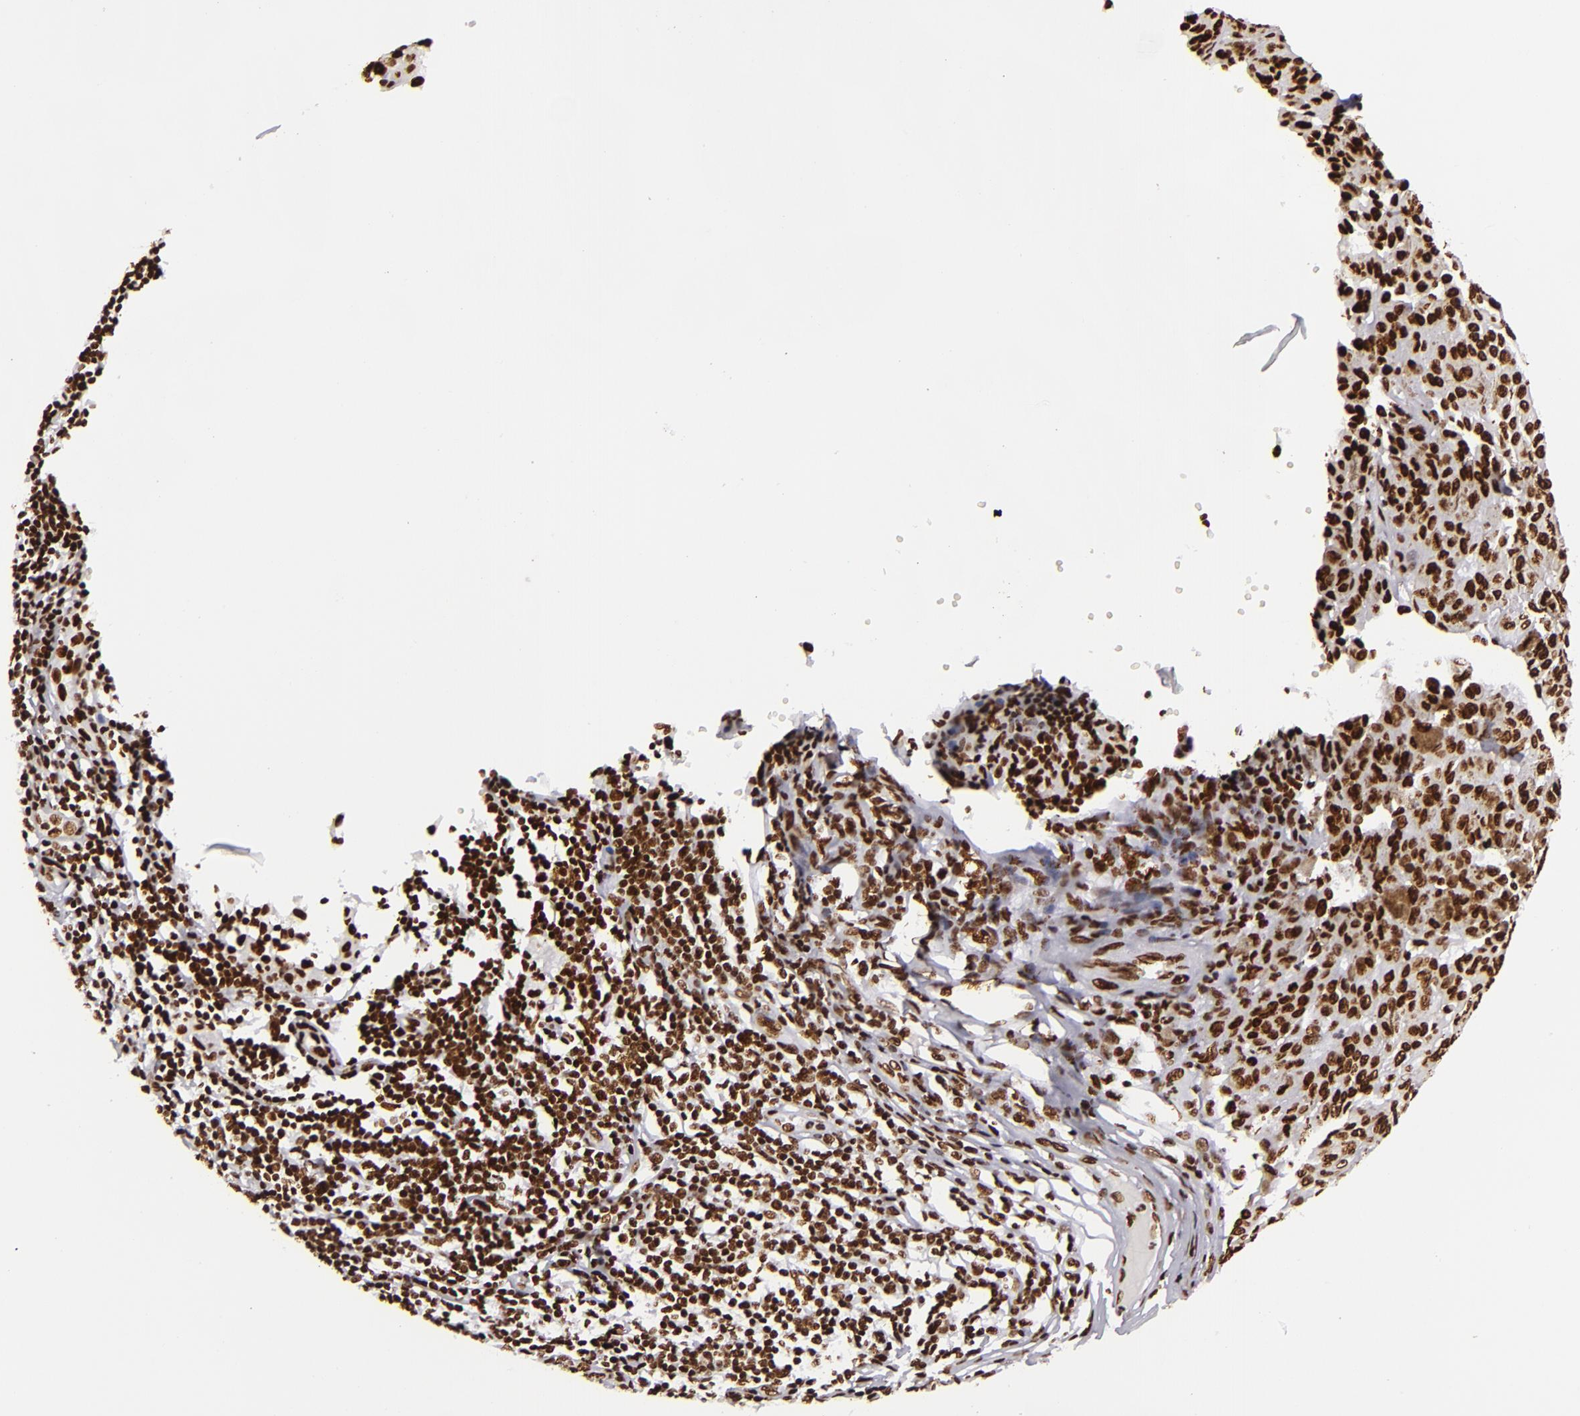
{"staining": {"intensity": "strong", "quantity": ">75%", "location": "nuclear"}, "tissue": "melanoma", "cell_type": "Tumor cells", "image_type": "cancer", "snomed": [{"axis": "morphology", "description": "Malignant melanoma, NOS"}, {"axis": "topography", "description": "Skin"}], "caption": "A histopathology image of melanoma stained for a protein demonstrates strong nuclear brown staining in tumor cells. (Brightfield microscopy of DAB IHC at high magnification).", "gene": "SAFB", "patient": {"sex": "male", "age": 64}}